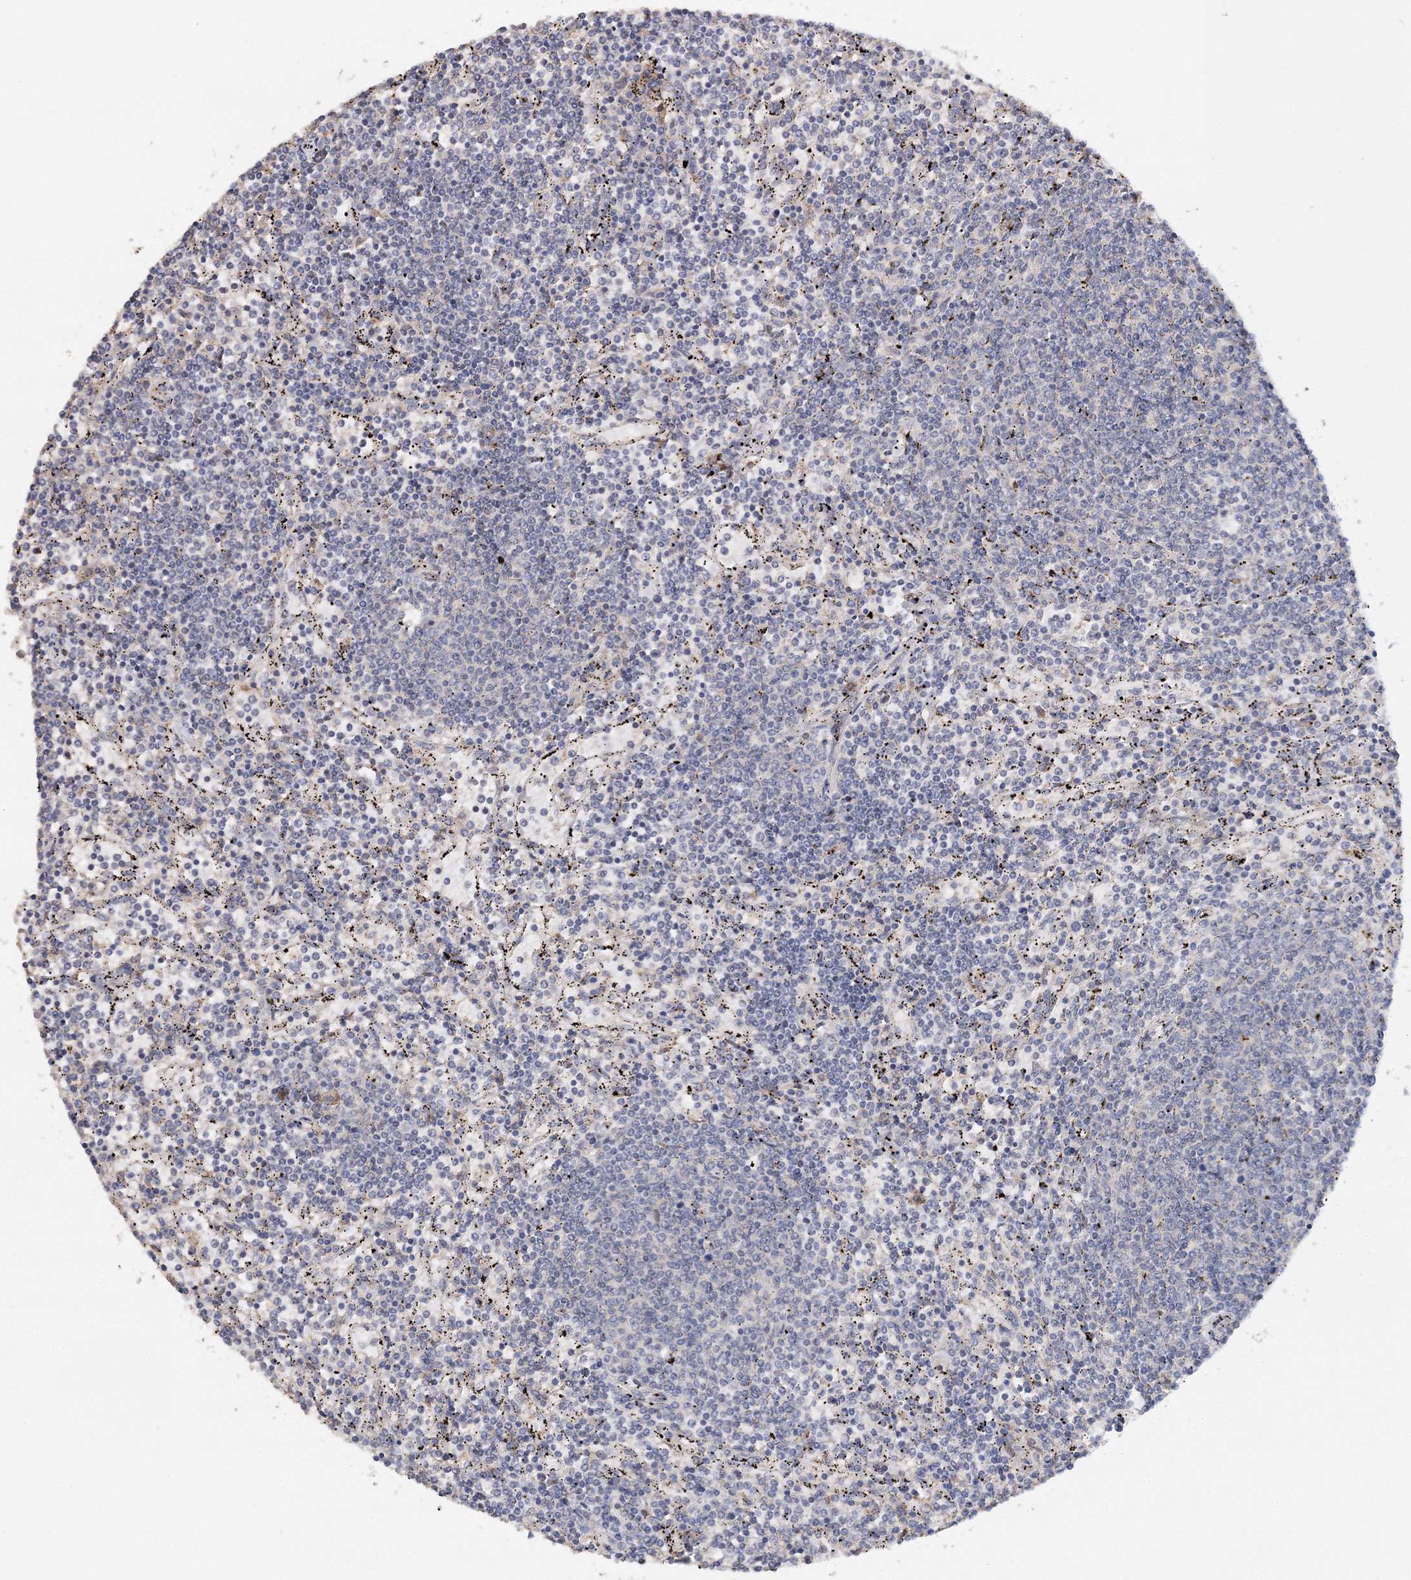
{"staining": {"intensity": "negative", "quantity": "none", "location": "none"}, "tissue": "lymphoma", "cell_type": "Tumor cells", "image_type": "cancer", "snomed": [{"axis": "morphology", "description": "Malignant lymphoma, non-Hodgkin's type, Low grade"}, {"axis": "topography", "description": "Spleen"}], "caption": "Tumor cells show no significant expression in malignant lymphoma, non-Hodgkin's type (low-grade).", "gene": "GJB5", "patient": {"sex": "female", "age": 50}}